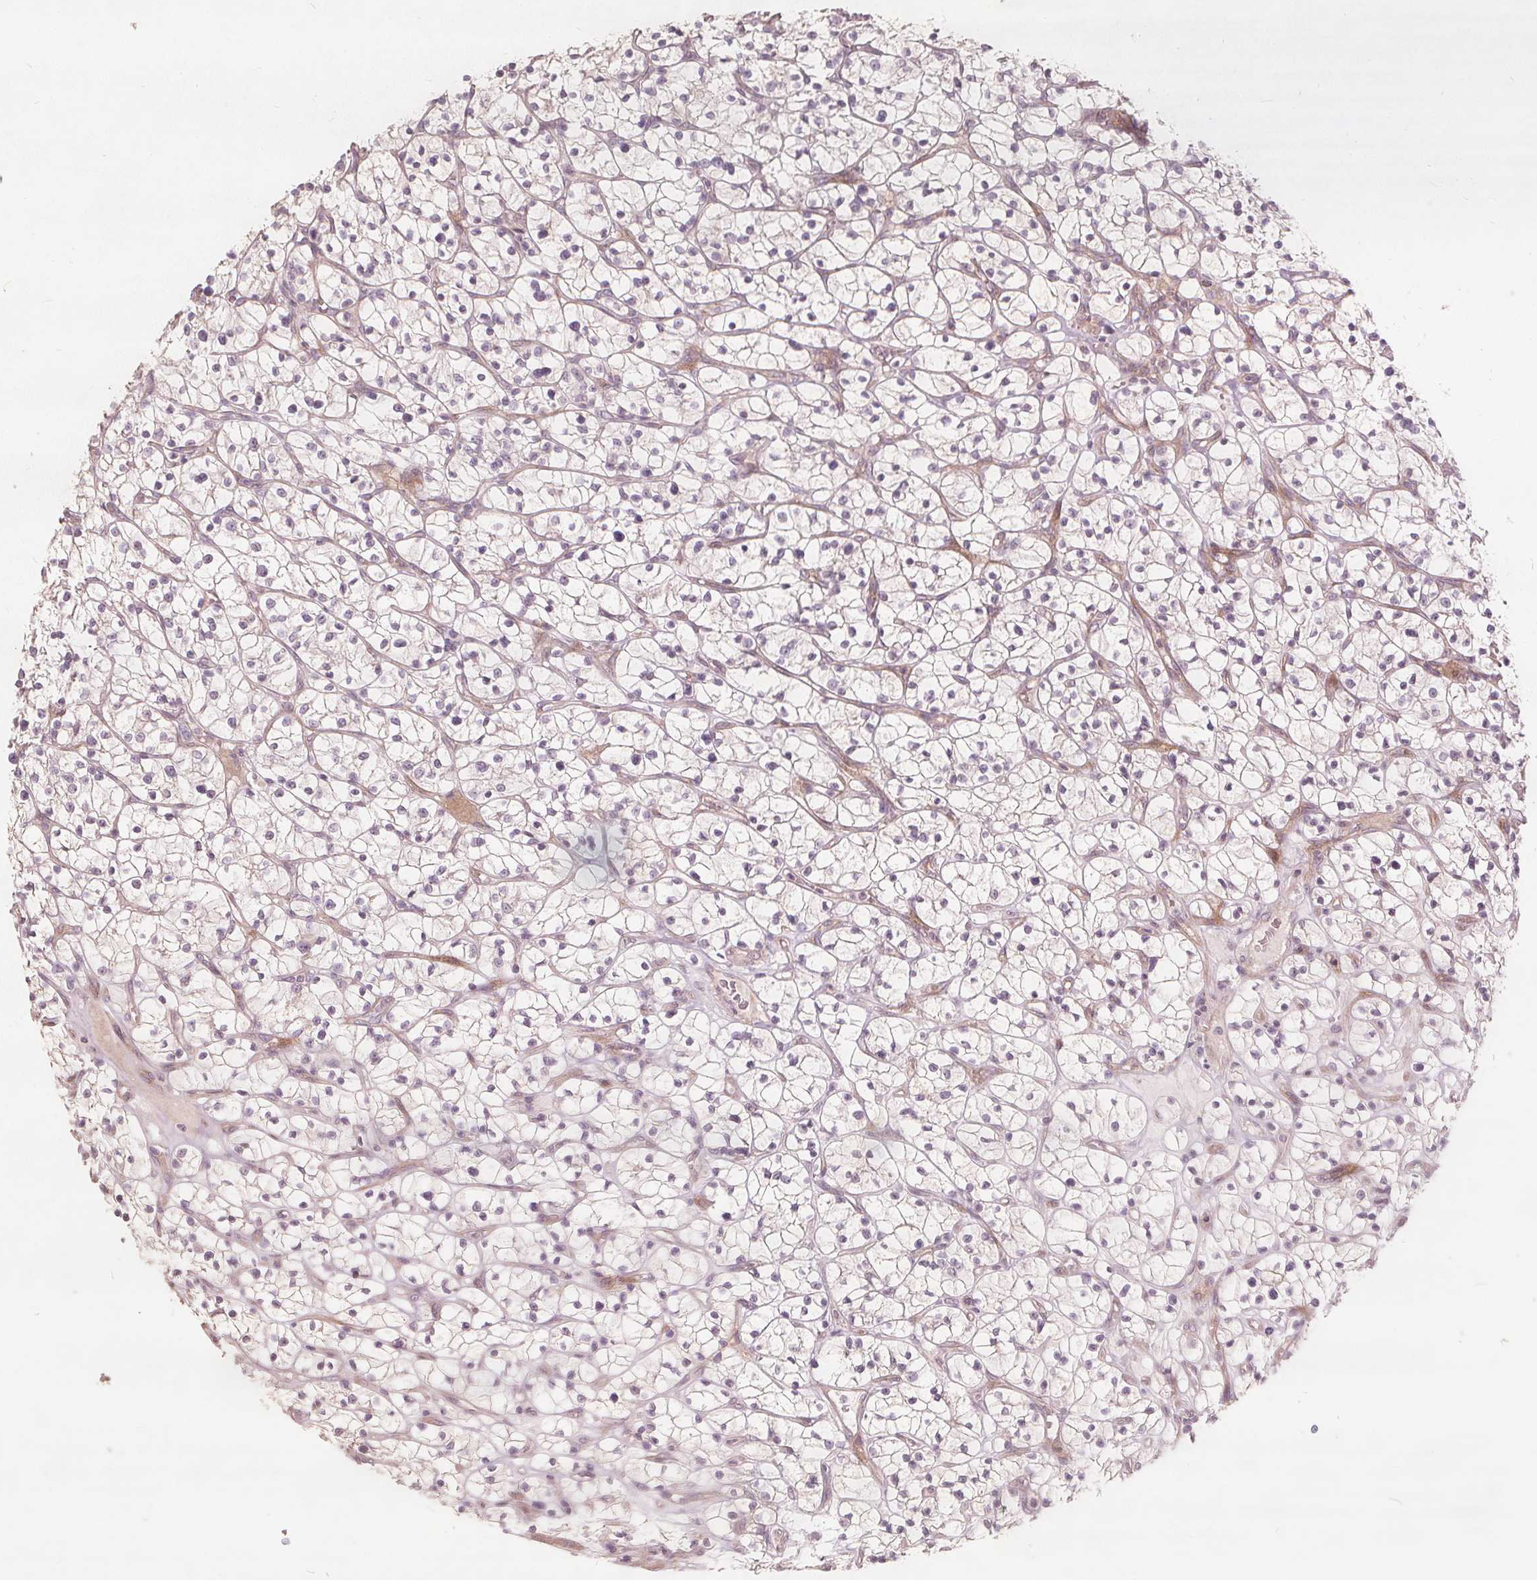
{"staining": {"intensity": "negative", "quantity": "none", "location": "none"}, "tissue": "renal cancer", "cell_type": "Tumor cells", "image_type": "cancer", "snomed": [{"axis": "morphology", "description": "Adenocarcinoma, NOS"}, {"axis": "topography", "description": "Kidney"}], "caption": "This micrograph is of renal cancer (adenocarcinoma) stained with IHC to label a protein in brown with the nuclei are counter-stained blue. There is no positivity in tumor cells. (DAB IHC with hematoxylin counter stain).", "gene": "PTPRT", "patient": {"sex": "female", "age": 64}}